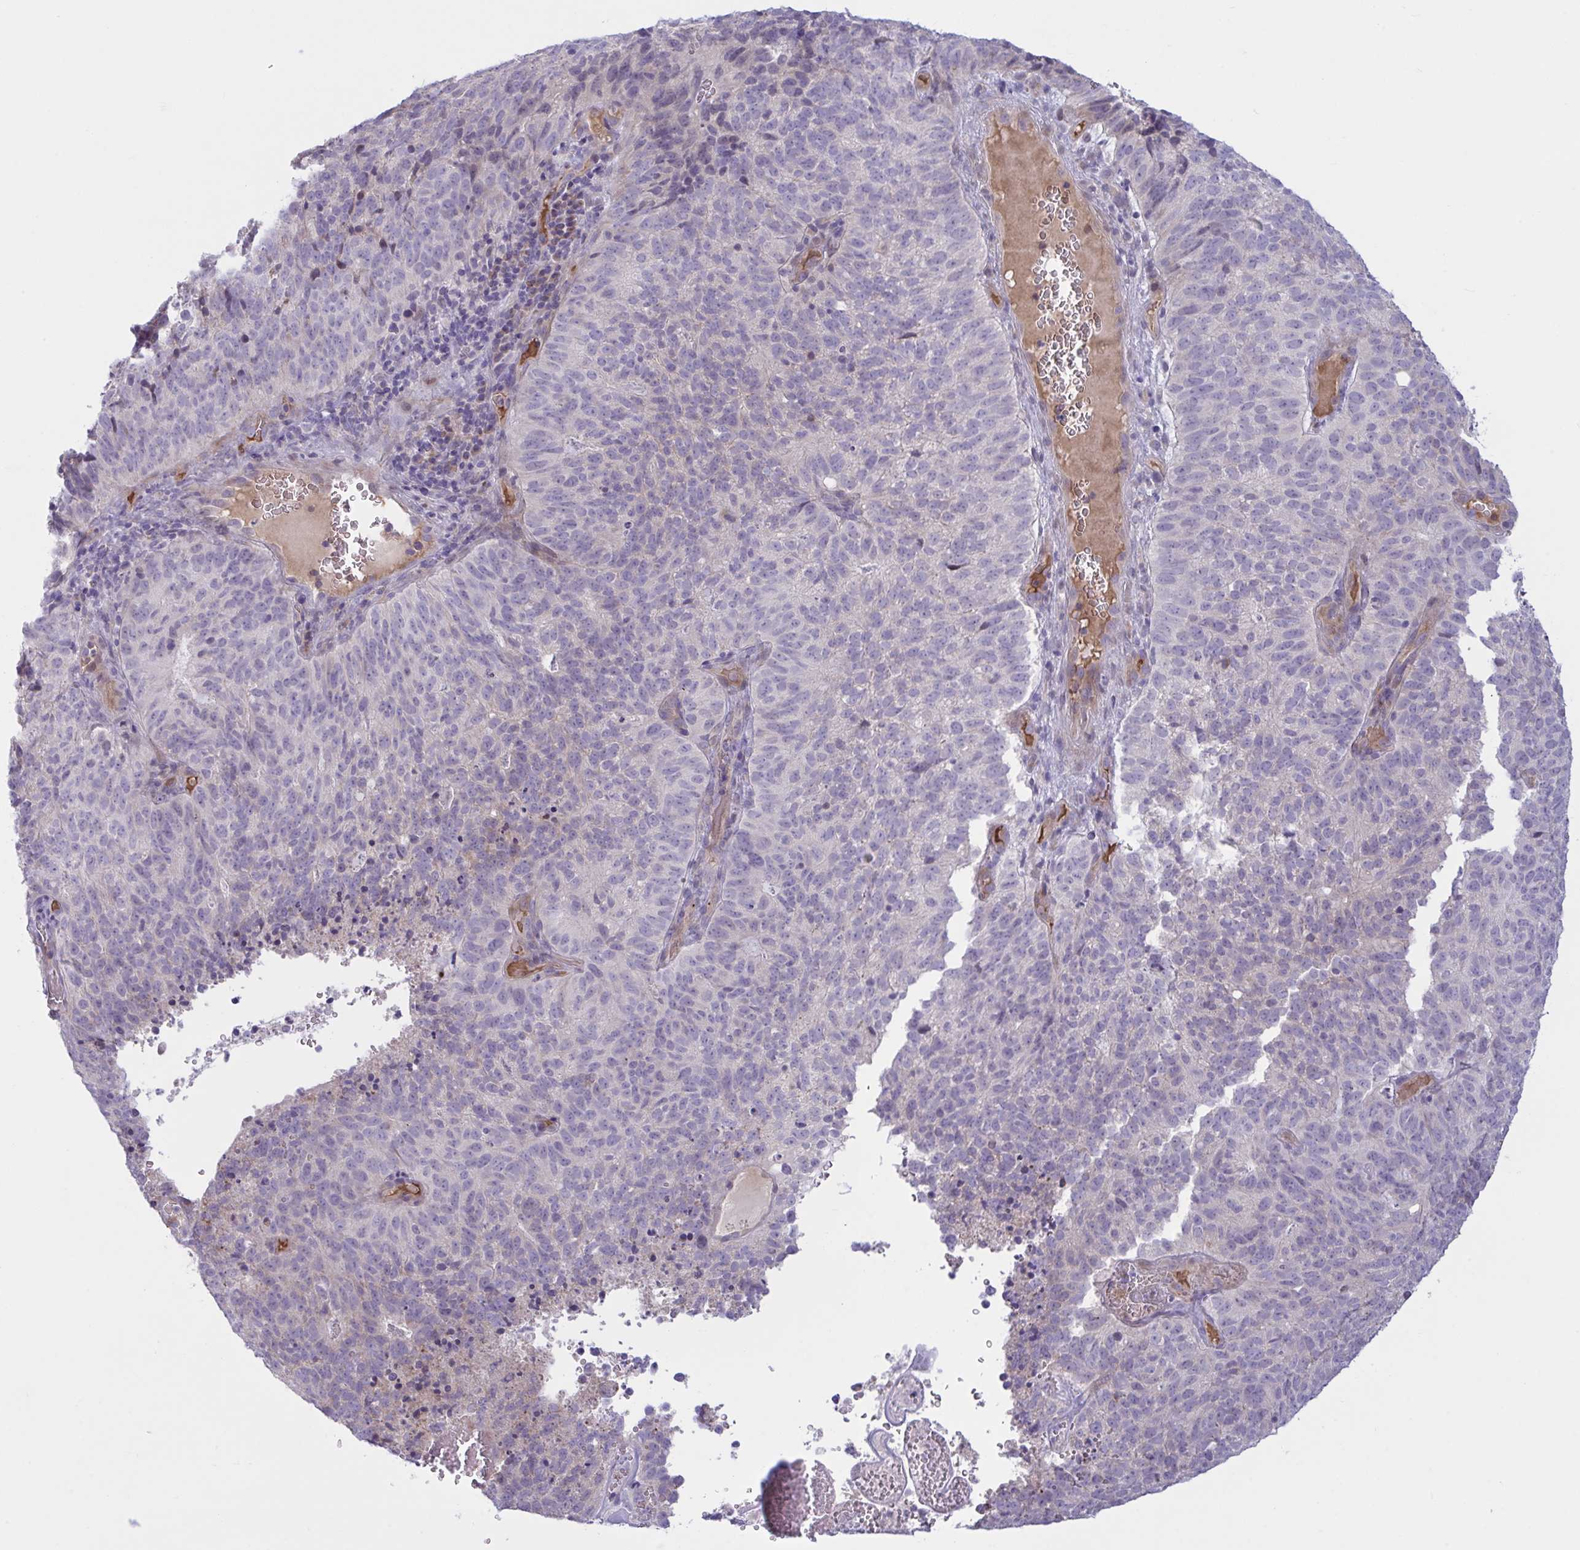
{"staining": {"intensity": "negative", "quantity": "none", "location": "none"}, "tissue": "cervical cancer", "cell_type": "Tumor cells", "image_type": "cancer", "snomed": [{"axis": "morphology", "description": "Adenocarcinoma, NOS"}, {"axis": "topography", "description": "Cervix"}], "caption": "Tumor cells show no significant positivity in cervical cancer. Brightfield microscopy of IHC stained with DAB (brown) and hematoxylin (blue), captured at high magnification.", "gene": "VWC2", "patient": {"sex": "female", "age": 38}}